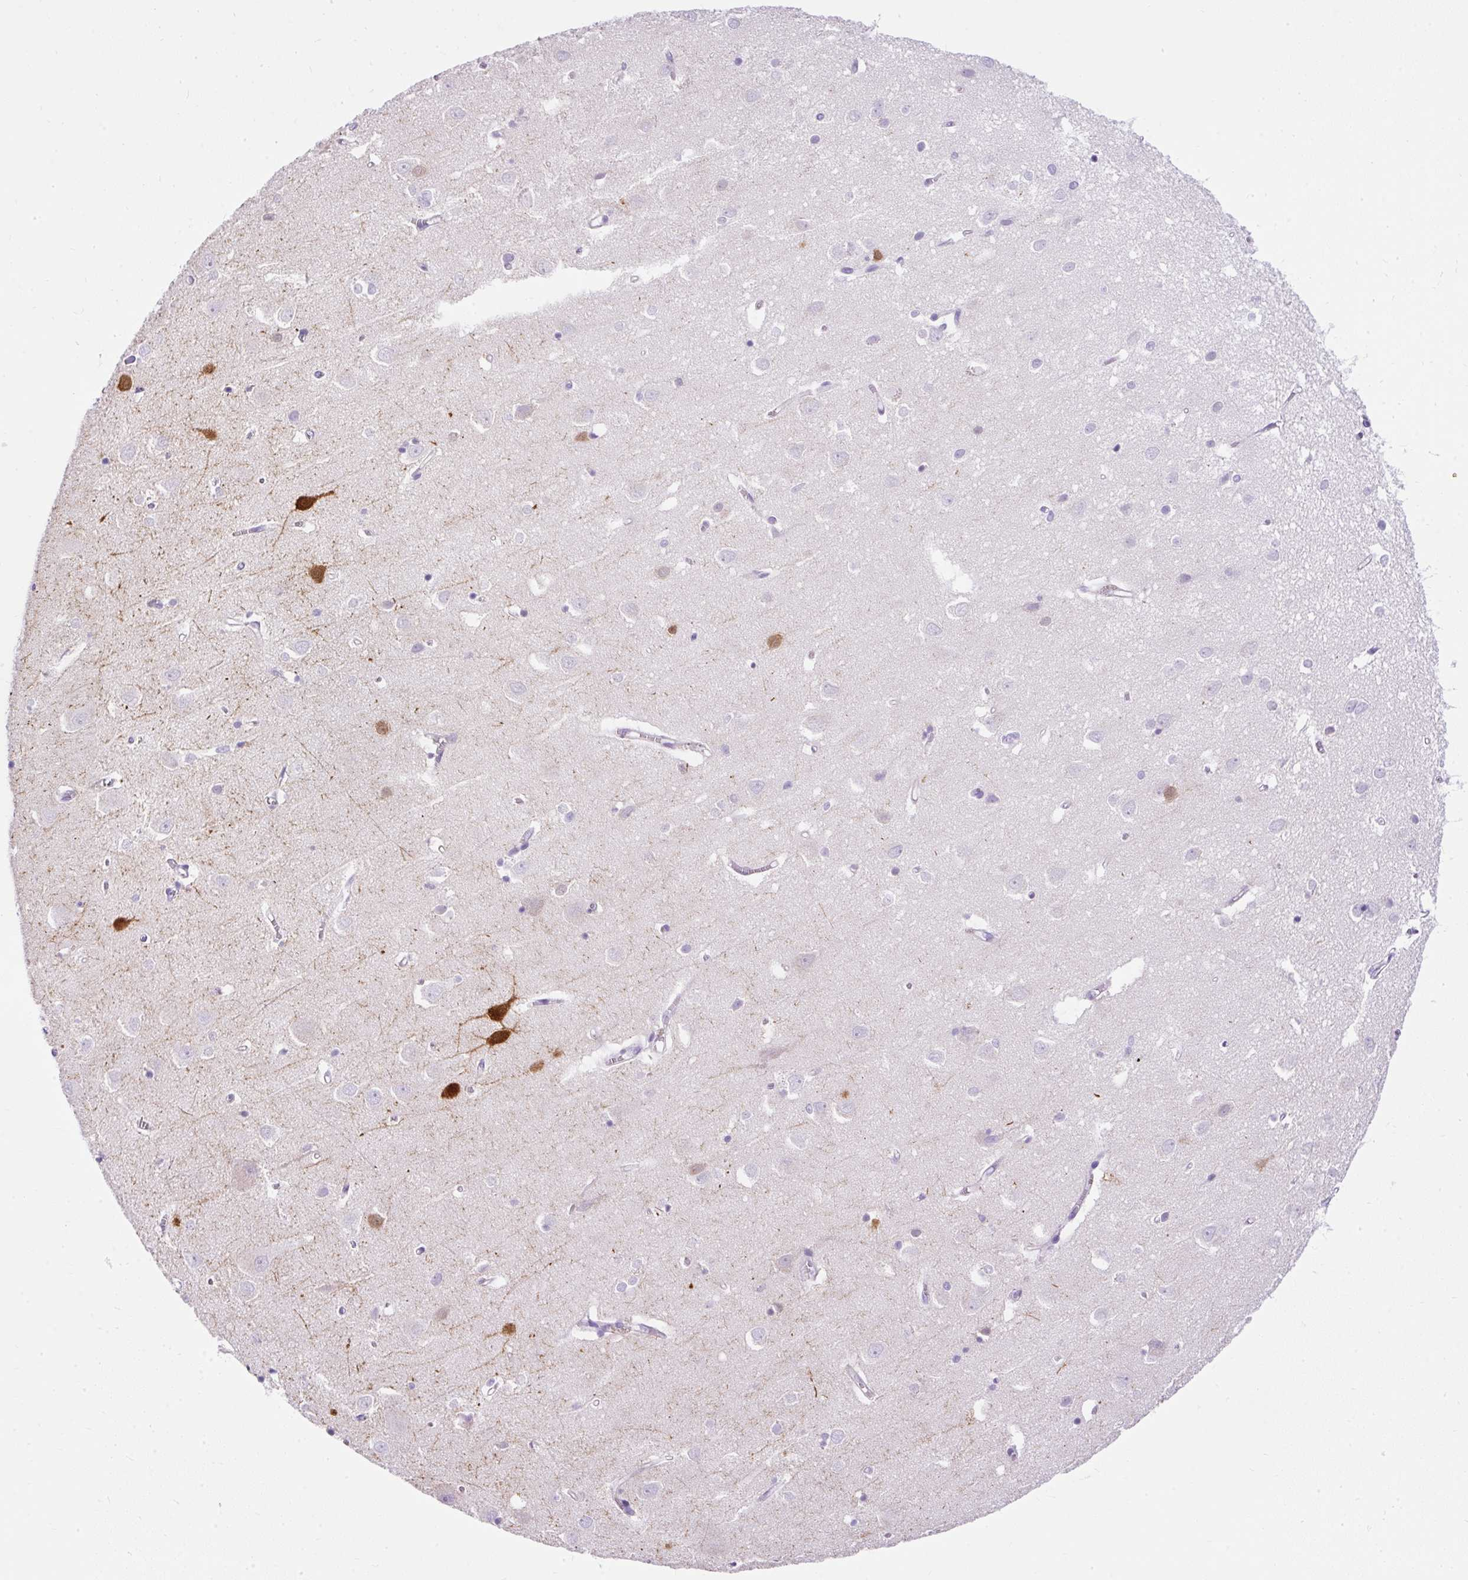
{"staining": {"intensity": "negative", "quantity": "none", "location": "none"}, "tissue": "cerebral cortex", "cell_type": "Endothelial cells", "image_type": "normal", "snomed": [{"axis": "morphology", "description": "Normal tissue, NOS"}, {"axis": "topography", "description": "Cerebral cortex"}], "caption": "The histopathology image demonstrates no staining of endothelial cells in unremarkable cerebral cortex. (Brightfield microscopy of DAB immunohistochemistry (IHC) at high magnification).", "gene": "PVALB", "patient": {"sex": "male", "age": 70}}